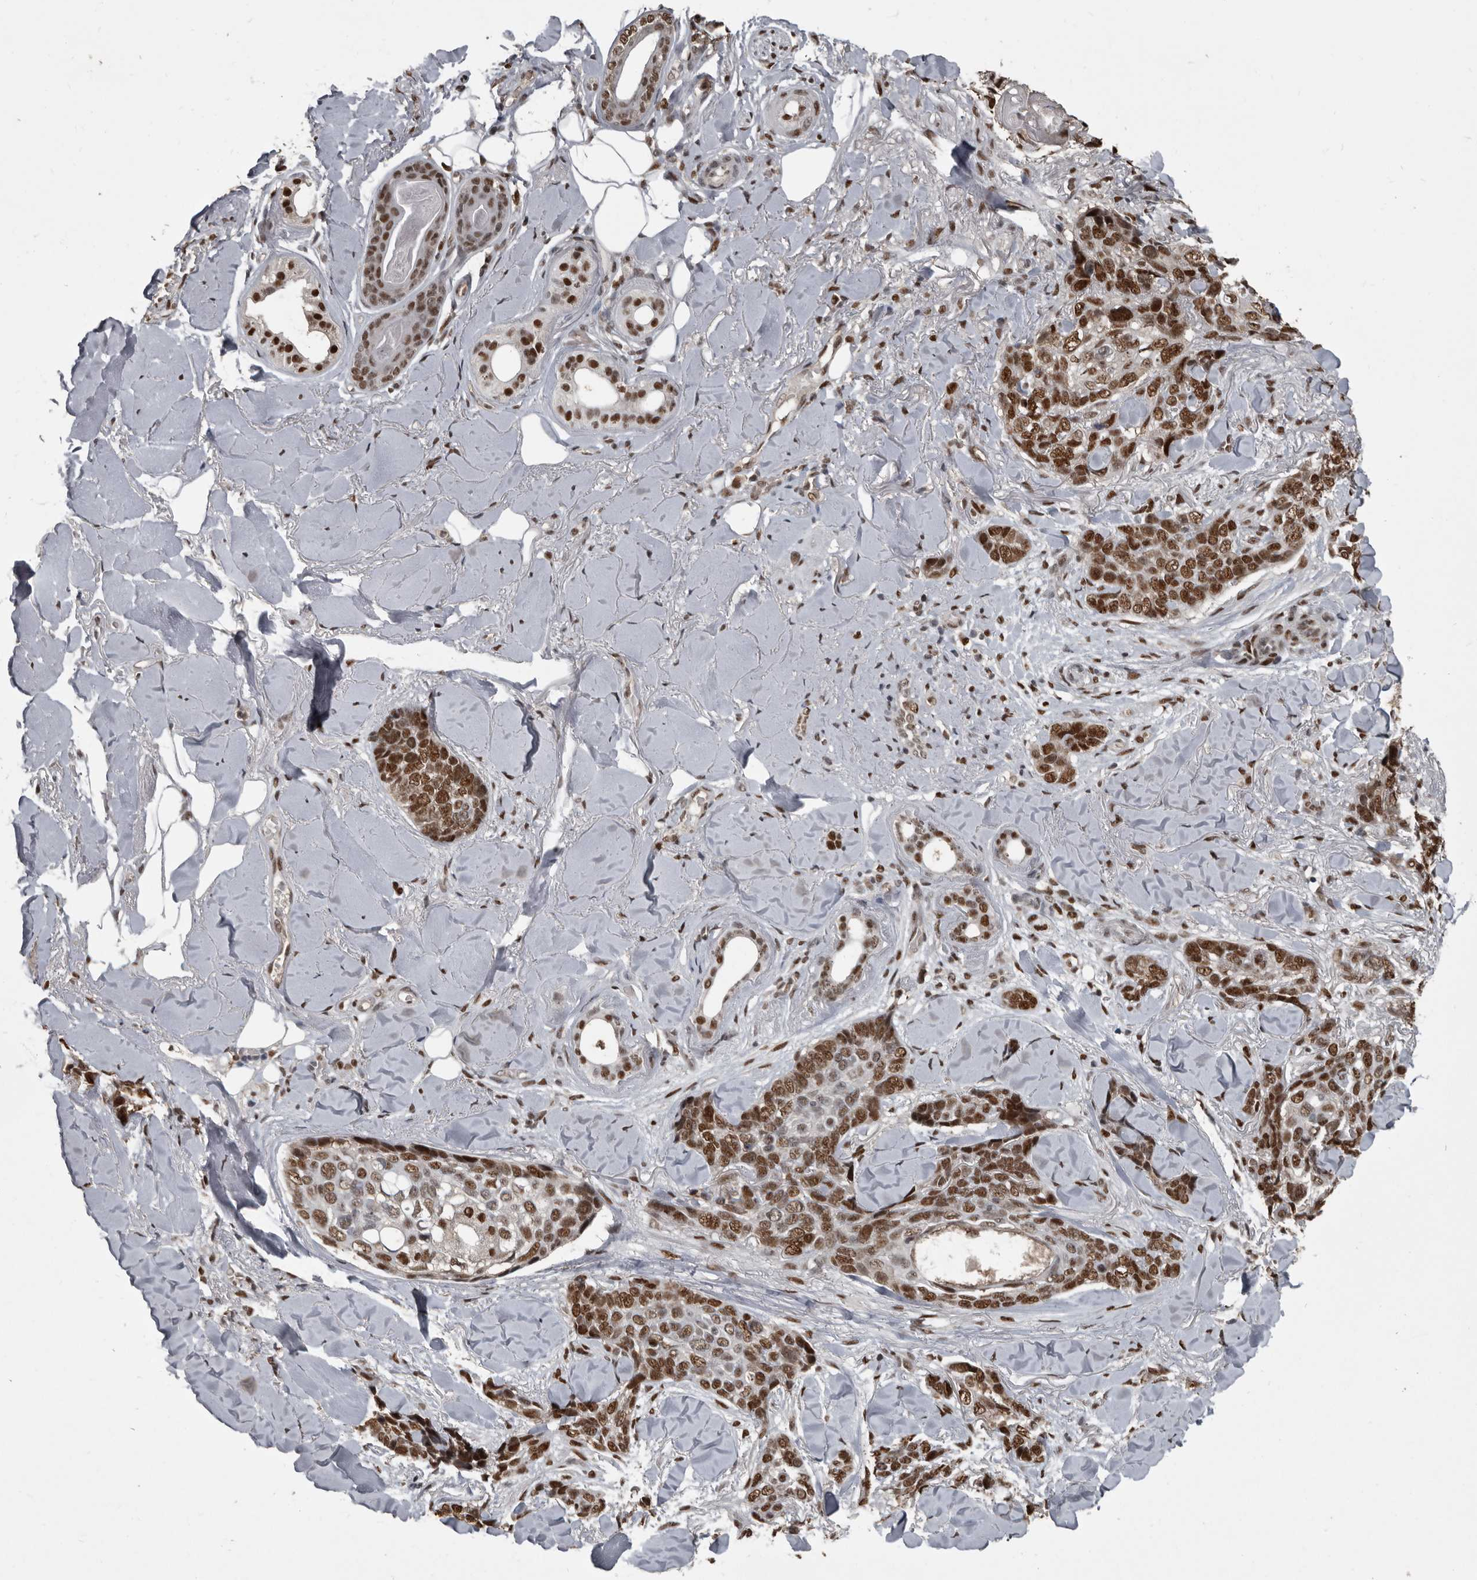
{"staining": {"intensity": "strong", "quantity": ">75%", "location": "nuclear"}, "tissue": "skin cancer", "cell_type": "Tumor cells", "image_type": "cancer", "snomed": [{"axis": "morphology", "description": "Basal cell carcinoma"}, {"axis": "topography", "description": "Skin"}], "caption": "Tumor cells reveal strong nuclear staining in approximately >75% of cells in basal cell carcinoma (skin).", "gene": "CHD1L", "patient": {"sex": "female", "age": 82}}